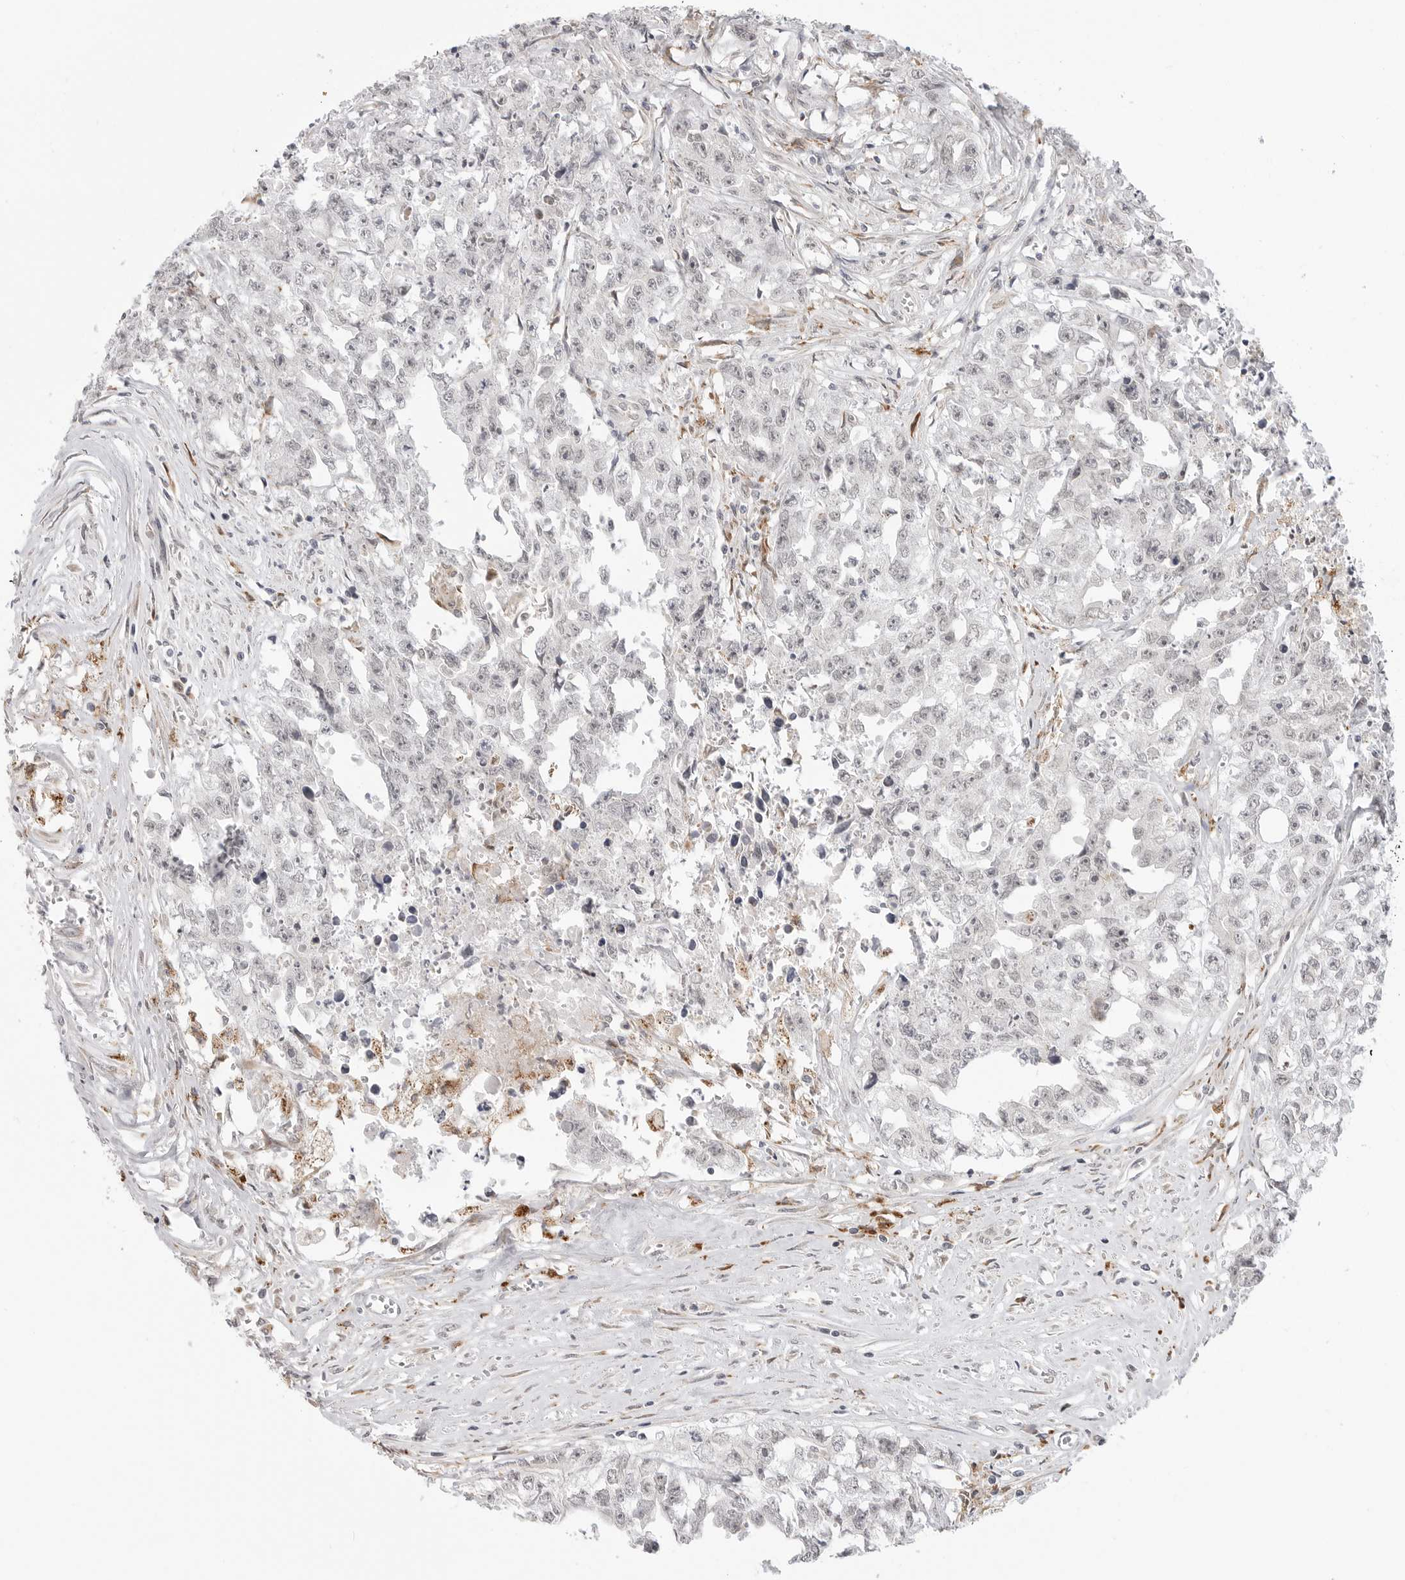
{"staining": {"intensity": "negative", "quantity": "none", "location": "none"}, "tissue": "testis cancer", "cell_type": "Tumor cells", "image_type": "cancer", "snomed": [{"axis": "morphology", "description": "Seminoma, NOS"}, {"axis": "morphology", "description": "Carcinoma, Embryonal, NOS"}, {"axis": "topography", "description": "Testis"}], "caption": "Tumor cells are negative for brown protein staining in testis seminoma.", "gene": "KALRN", "patient": {"sex": "male", "age": 43}}